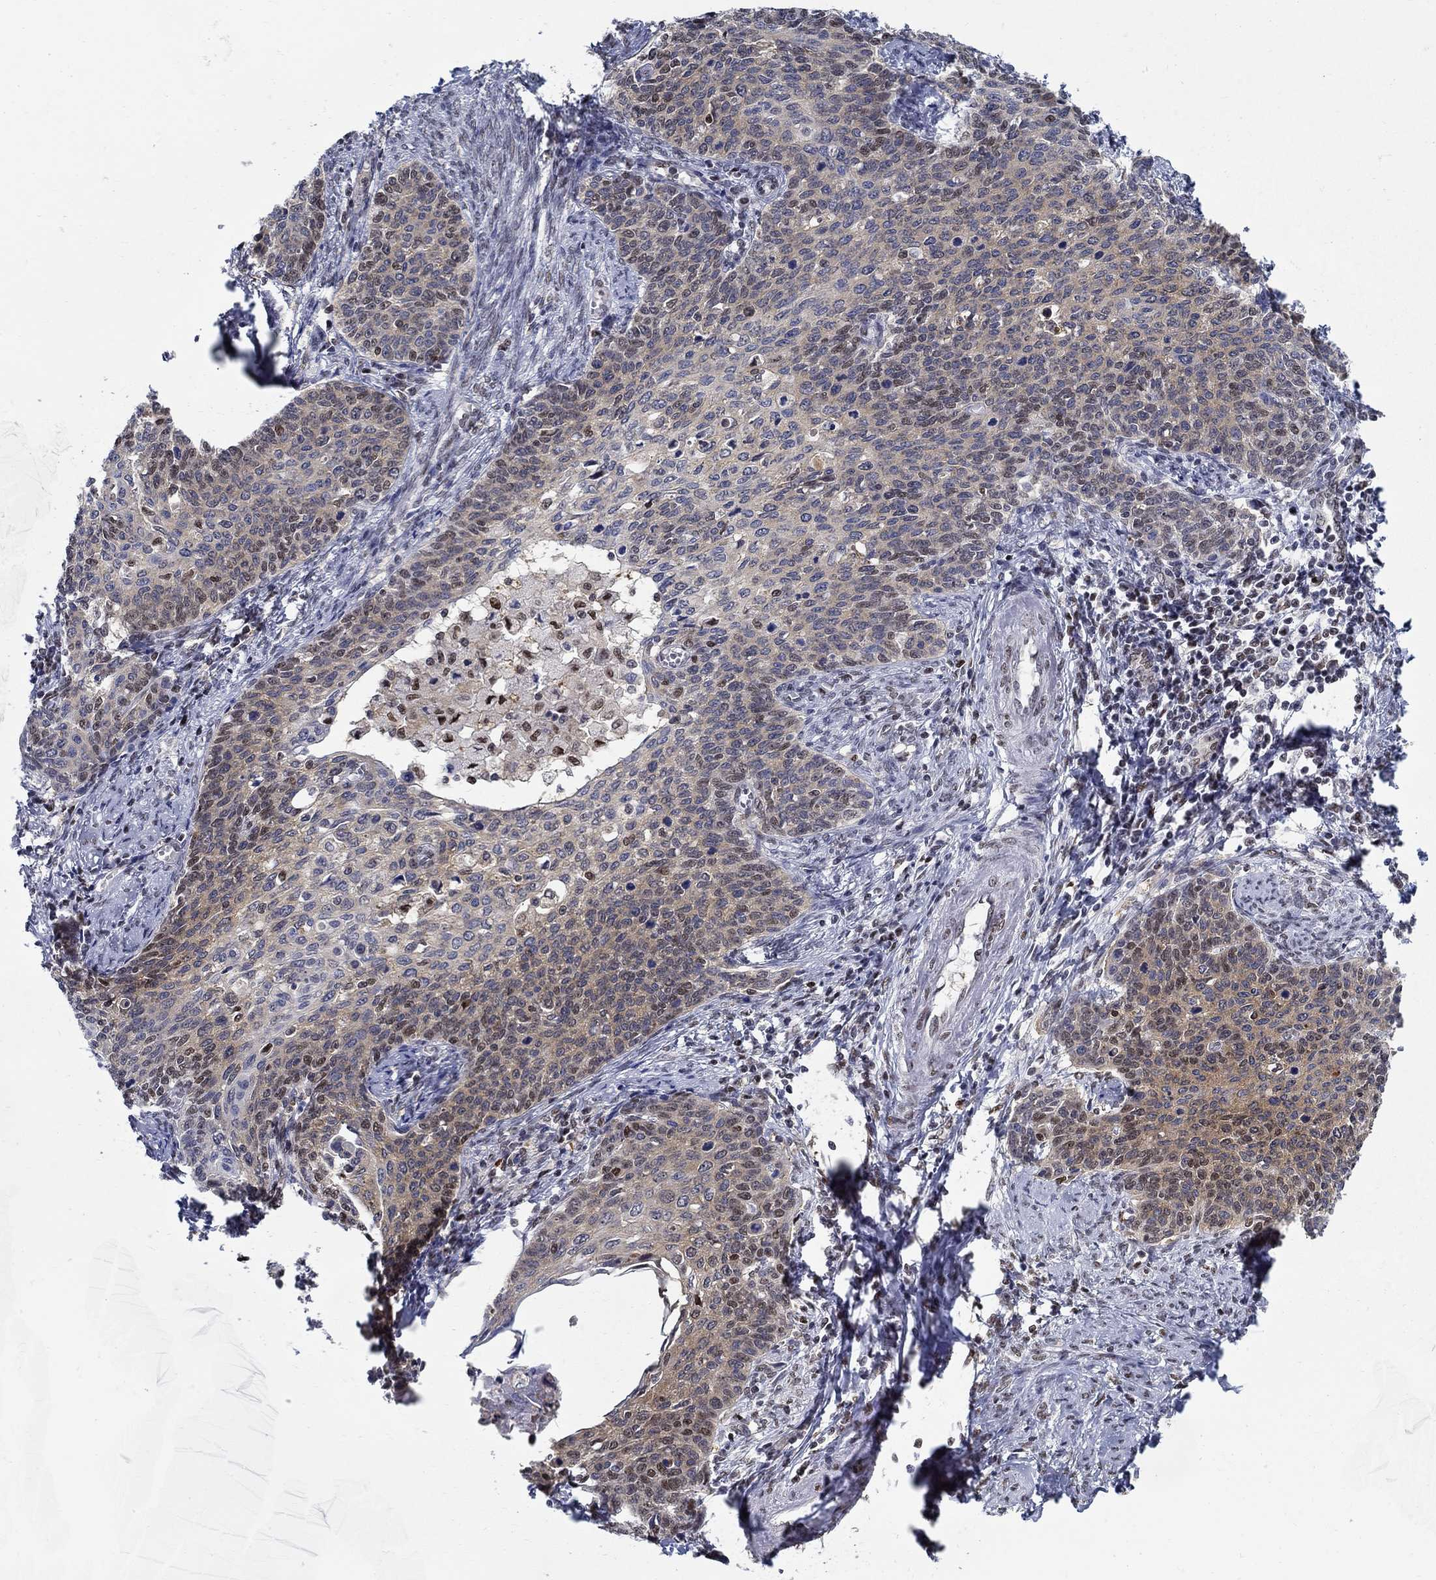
{"staining": {"intensity": "moderate", "quantity": "<25%", "location": "nuclear"}, "tissue": "cervical cancer", "cell_type": "Tumor cells", "image_type": "cancer", "snomed": [{"axis": "morphology", "description": "Normal tissue, NOS"}, {"axis": "morphology", "description": "Squamous cell carcinoma, NOS"}, {"axis": "topography", "description": "Cervix"}], "caption": "Cervical cancer (squamous cell carcinoma) stained with DAB IHC displays low levels of moderate nuclear staining in approximately <25% of tumor cells. The protein is shown in brown color, while the nuclei are stained blue.", "gene": "ZNF594", "patient": {"sex": "female", "age": 39}}